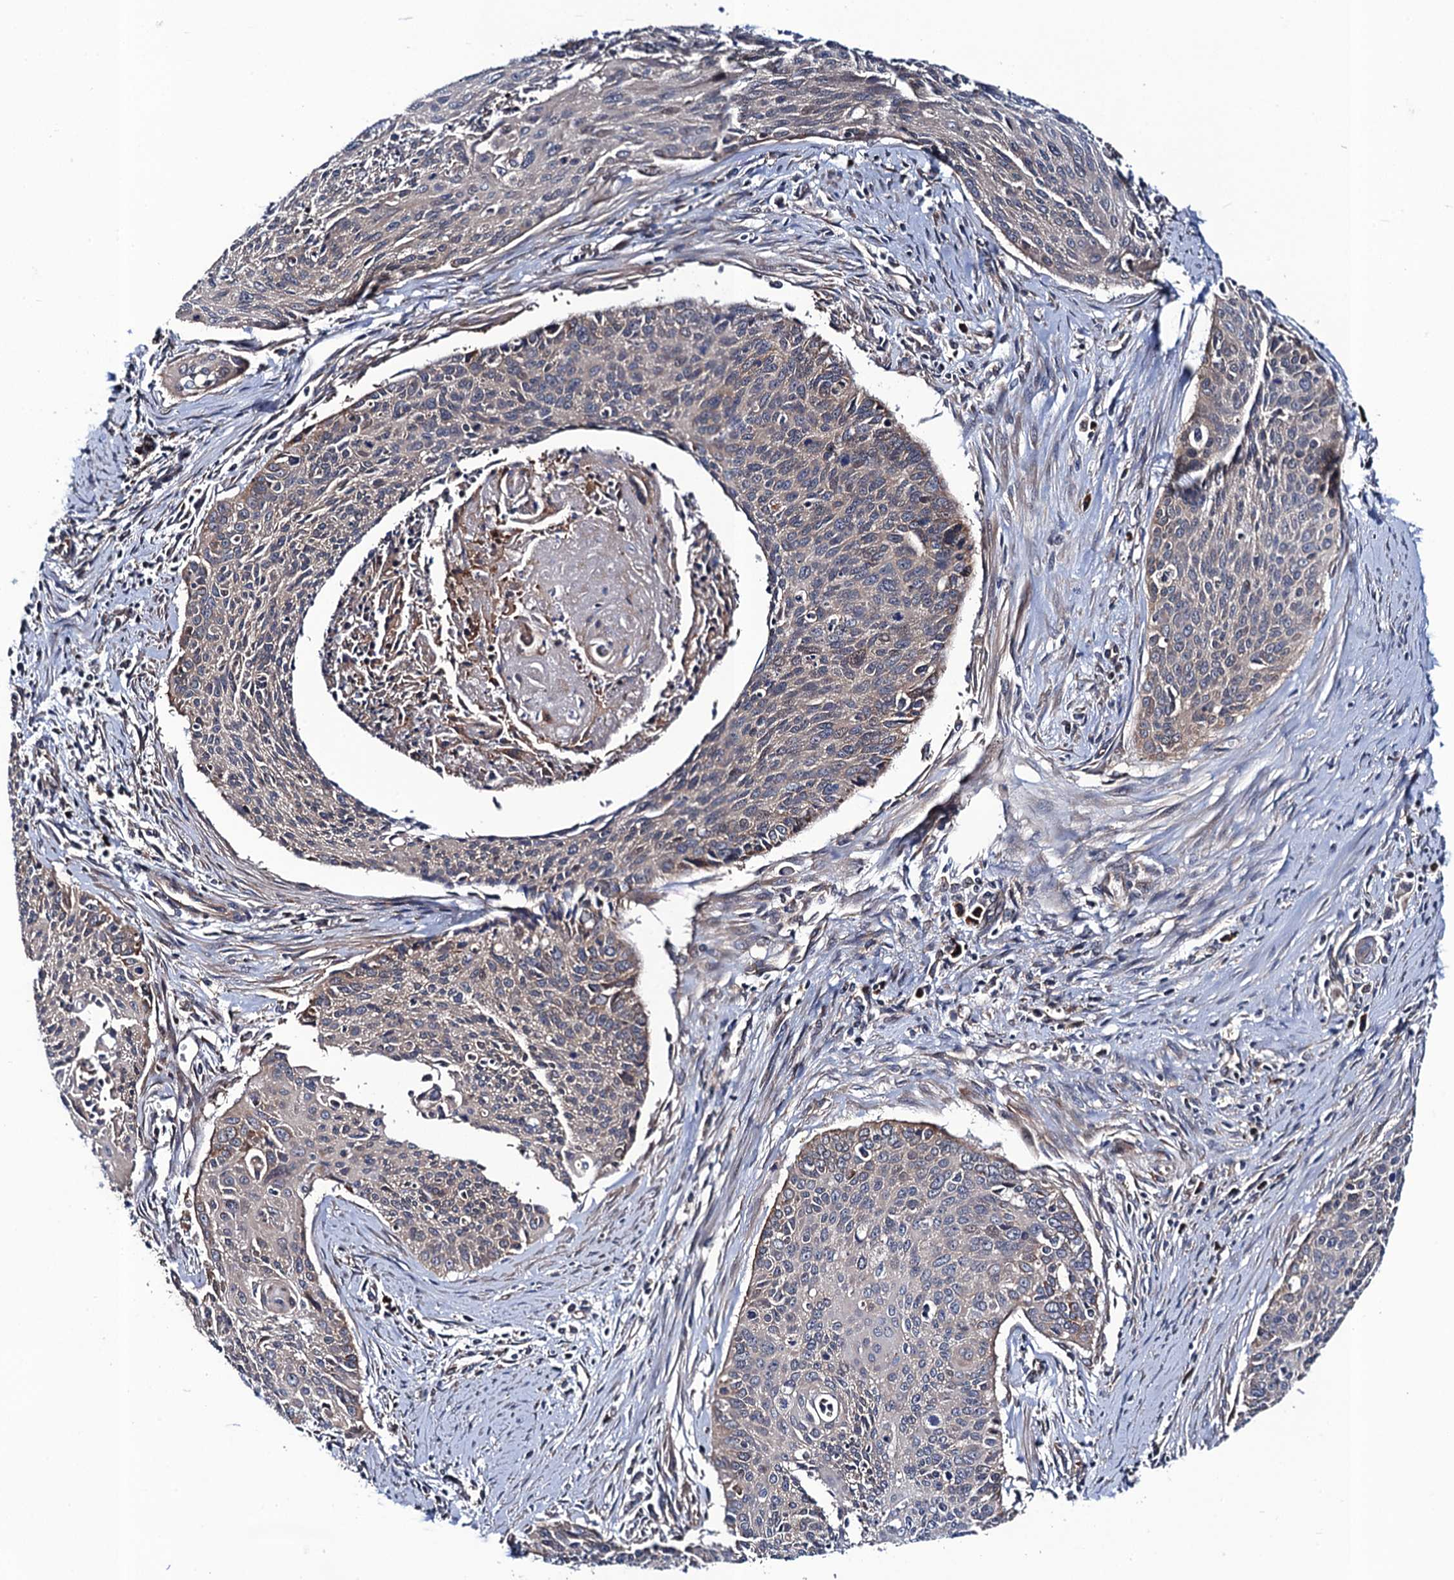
{"staining": {"intensity": "weak", "quantity": "<25%", "location": "cytoplasmic/membranous"}, "tissue": "cervical cancer", "cell_type": "Tumor cells", "image_type": "cancer", "snomed": [{"axis": "morphology", "description": "Squamous cell carcinoma, NOS"}, {"axis": "topography", "description": "Cervix"}], "caption": "This is an immunohistochemistry (IHC) photomicrograph of human cervical squamous cell carcinoma. There is no positivity in tumor cells.", "gene": "PGLS", "patient": {"sex": "female", "age": 55}}